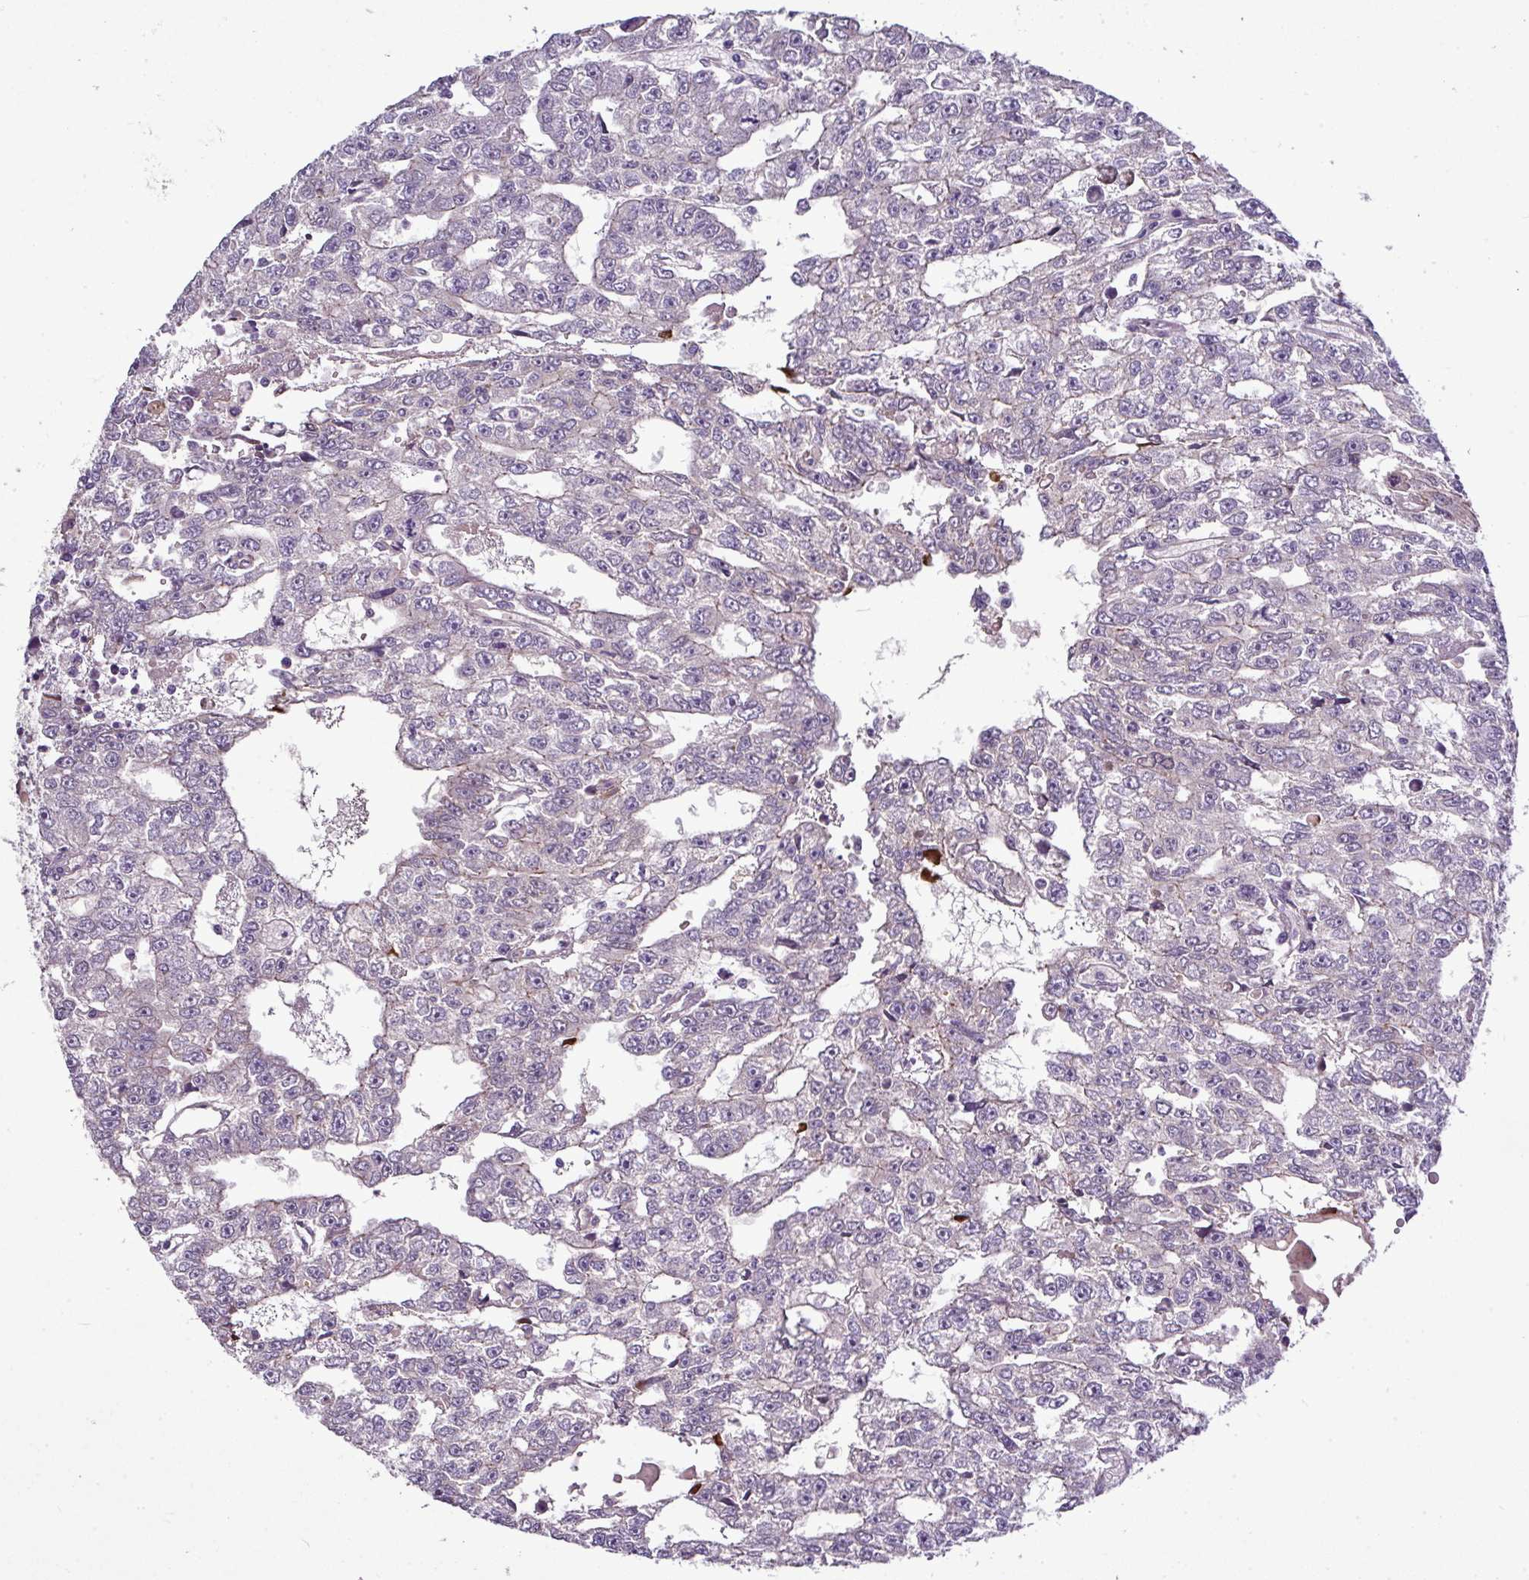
{"staining": {"intensity": "negative", "quantity": "none", "location": "none"}, "tissue": "testis cancer", "cell_type": "Tumor cells", "image_type": "cancer", "snomed": [{"axis": "morphology", "description": "Carcinoma, Embryonal, NOS"}, {"axis": "topography", "description": "Testis"}], "caption": "The image exhibits no significant staining in tumor cells of testis embryonal carcinoma.", "gene": "GAN", "patient": {"sex": "male", "age": 20}}